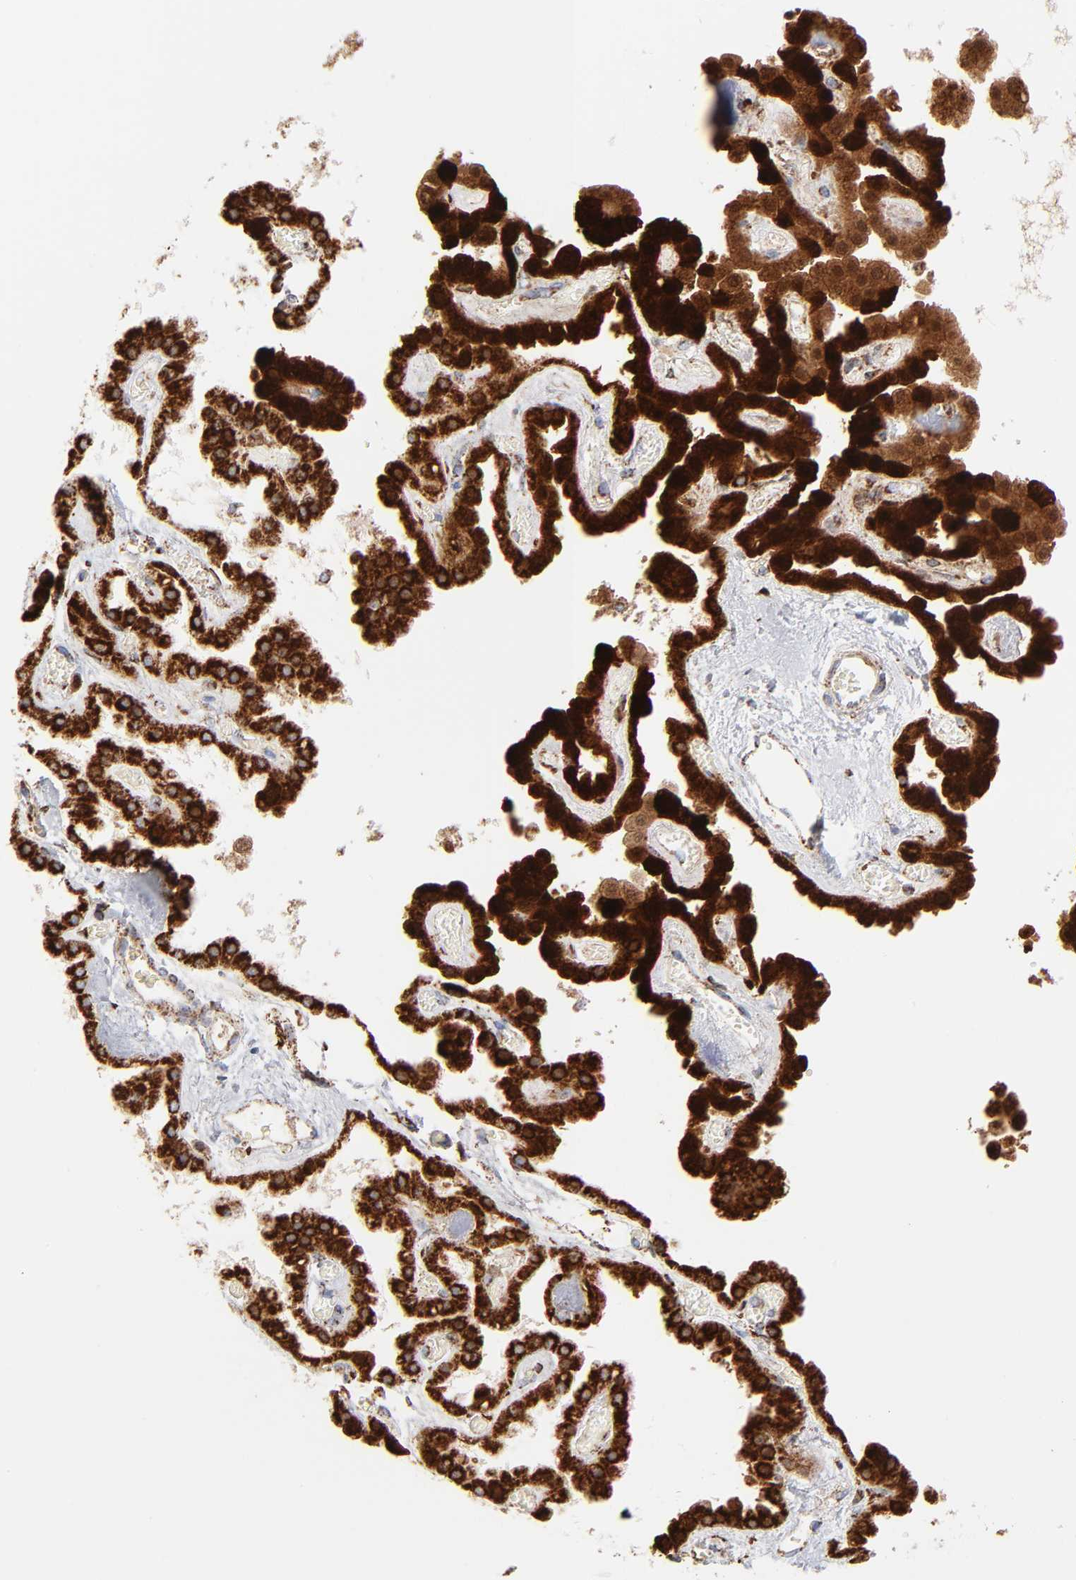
{"staining": {"intensity": "moderate", "quantity": "25%-75%", "location": "cytoplasmic/membranous"}, "tissue": "hippocampus", "cell_type": "Glial cells", "image_type": "normal", "snomed": [{"axis": "morphology", "description": "Normal tissue, NOS"}, {"axis": "topography", "description": "Hippocampus"}], "caption": "Benign hippocampus reveals moderate cytoplasmic/membranous staining in about 25%-75% of glial cells.", "gene": "DIABLO", "patient": {"sex": "female", "age": 19}}